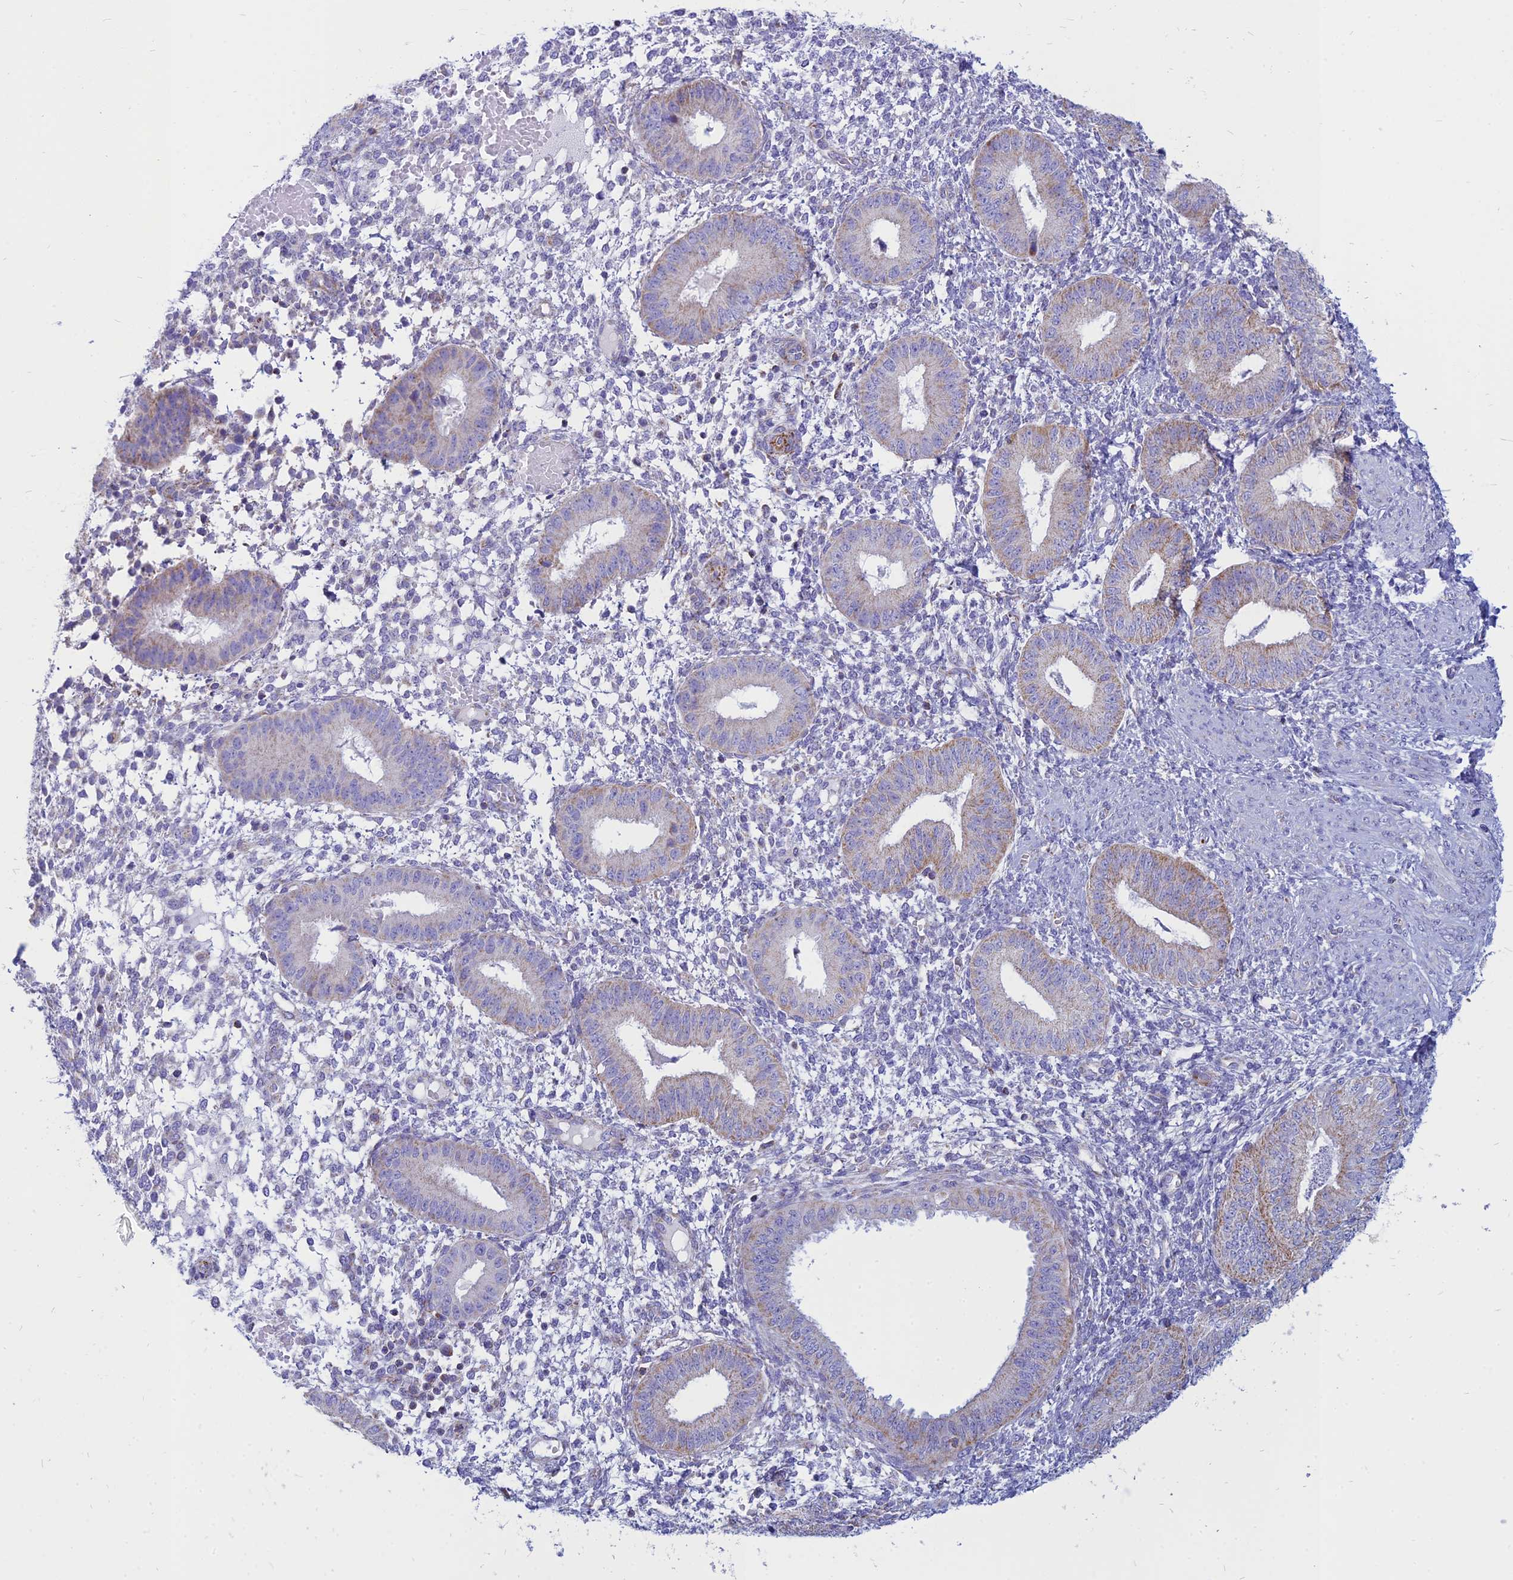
{"staining": {"intensity": "negative", "quantity": "none", "location": "none"}, "tissue": "endometrium", "cell_type": "Cells in endometrial stroma", "image_type": "normal", "snomed": [{"axis": "morphology", "description": "Normal tissue, NOS"}, {"axis": "topography", "description": "Endometrium"}], "caption": "Immunohistochemistry (IHC) image of unremarkable endometrium: endometrium stained with DAB reveals no significant protein positivity in cells in endometrial stroma.", "gene": "PACC1", "patient": {"sex": "female", "age": 49}}